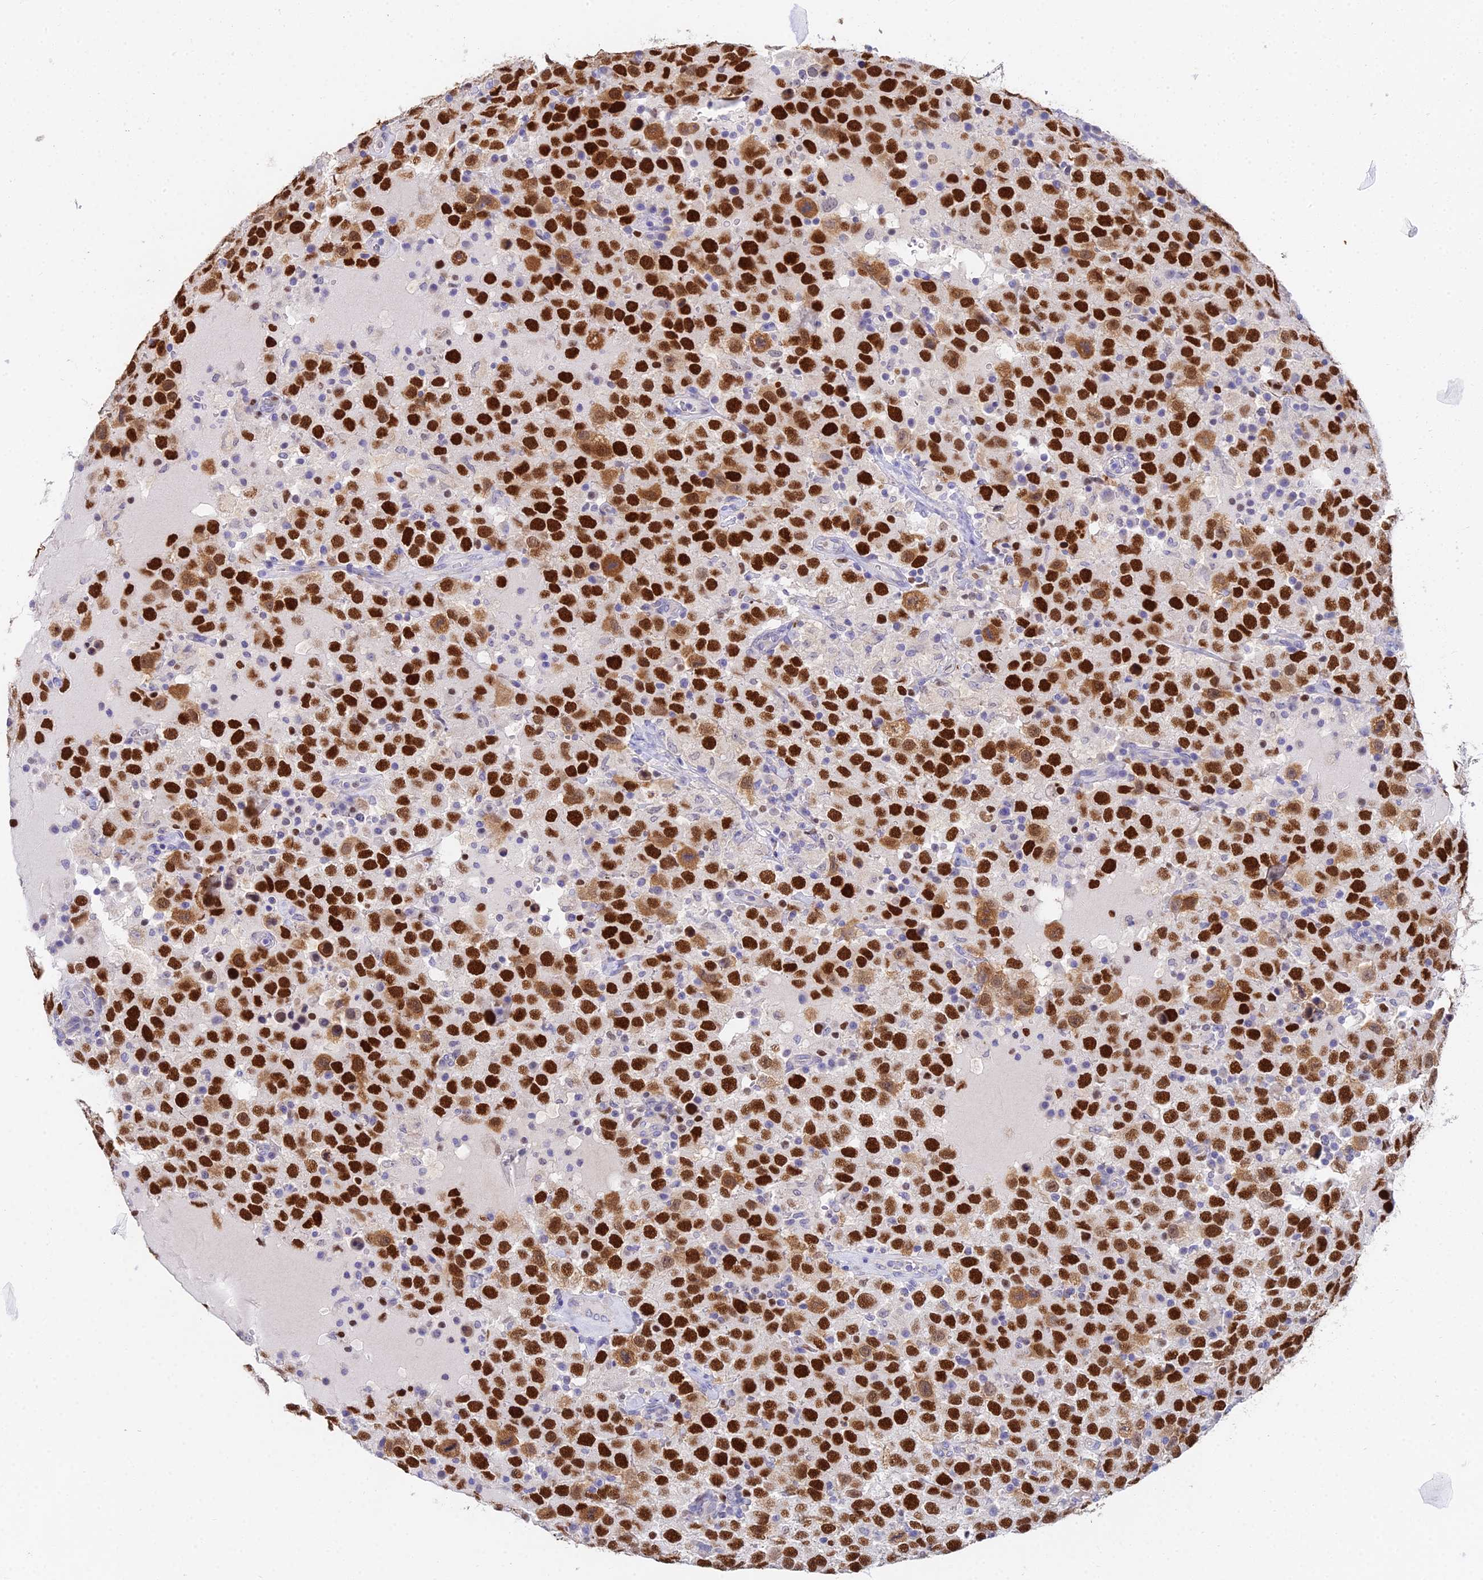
{"staining": {"intensity": "strong", "quantity": ">75%", "location": "cytoplasmic/membranous,nuclear"}, "tissue": "testis cancer", "cell_type": "Tumor cells", "image_type": "cancer", "snomed": [{"axis": "morphology", "description": "Seminoma, NOS"}, {"axis": "topography", "description": "Testis"}], "caption": "A histopathology image of human seminoma (testis) stained for a protein exhibits strong cytoplasmic/membranous and nuclear brown staining in tumor cells. Nuclei are stained in blue.", "gene": "MCM2", "patient": {"sex": "male", "age": 41}}